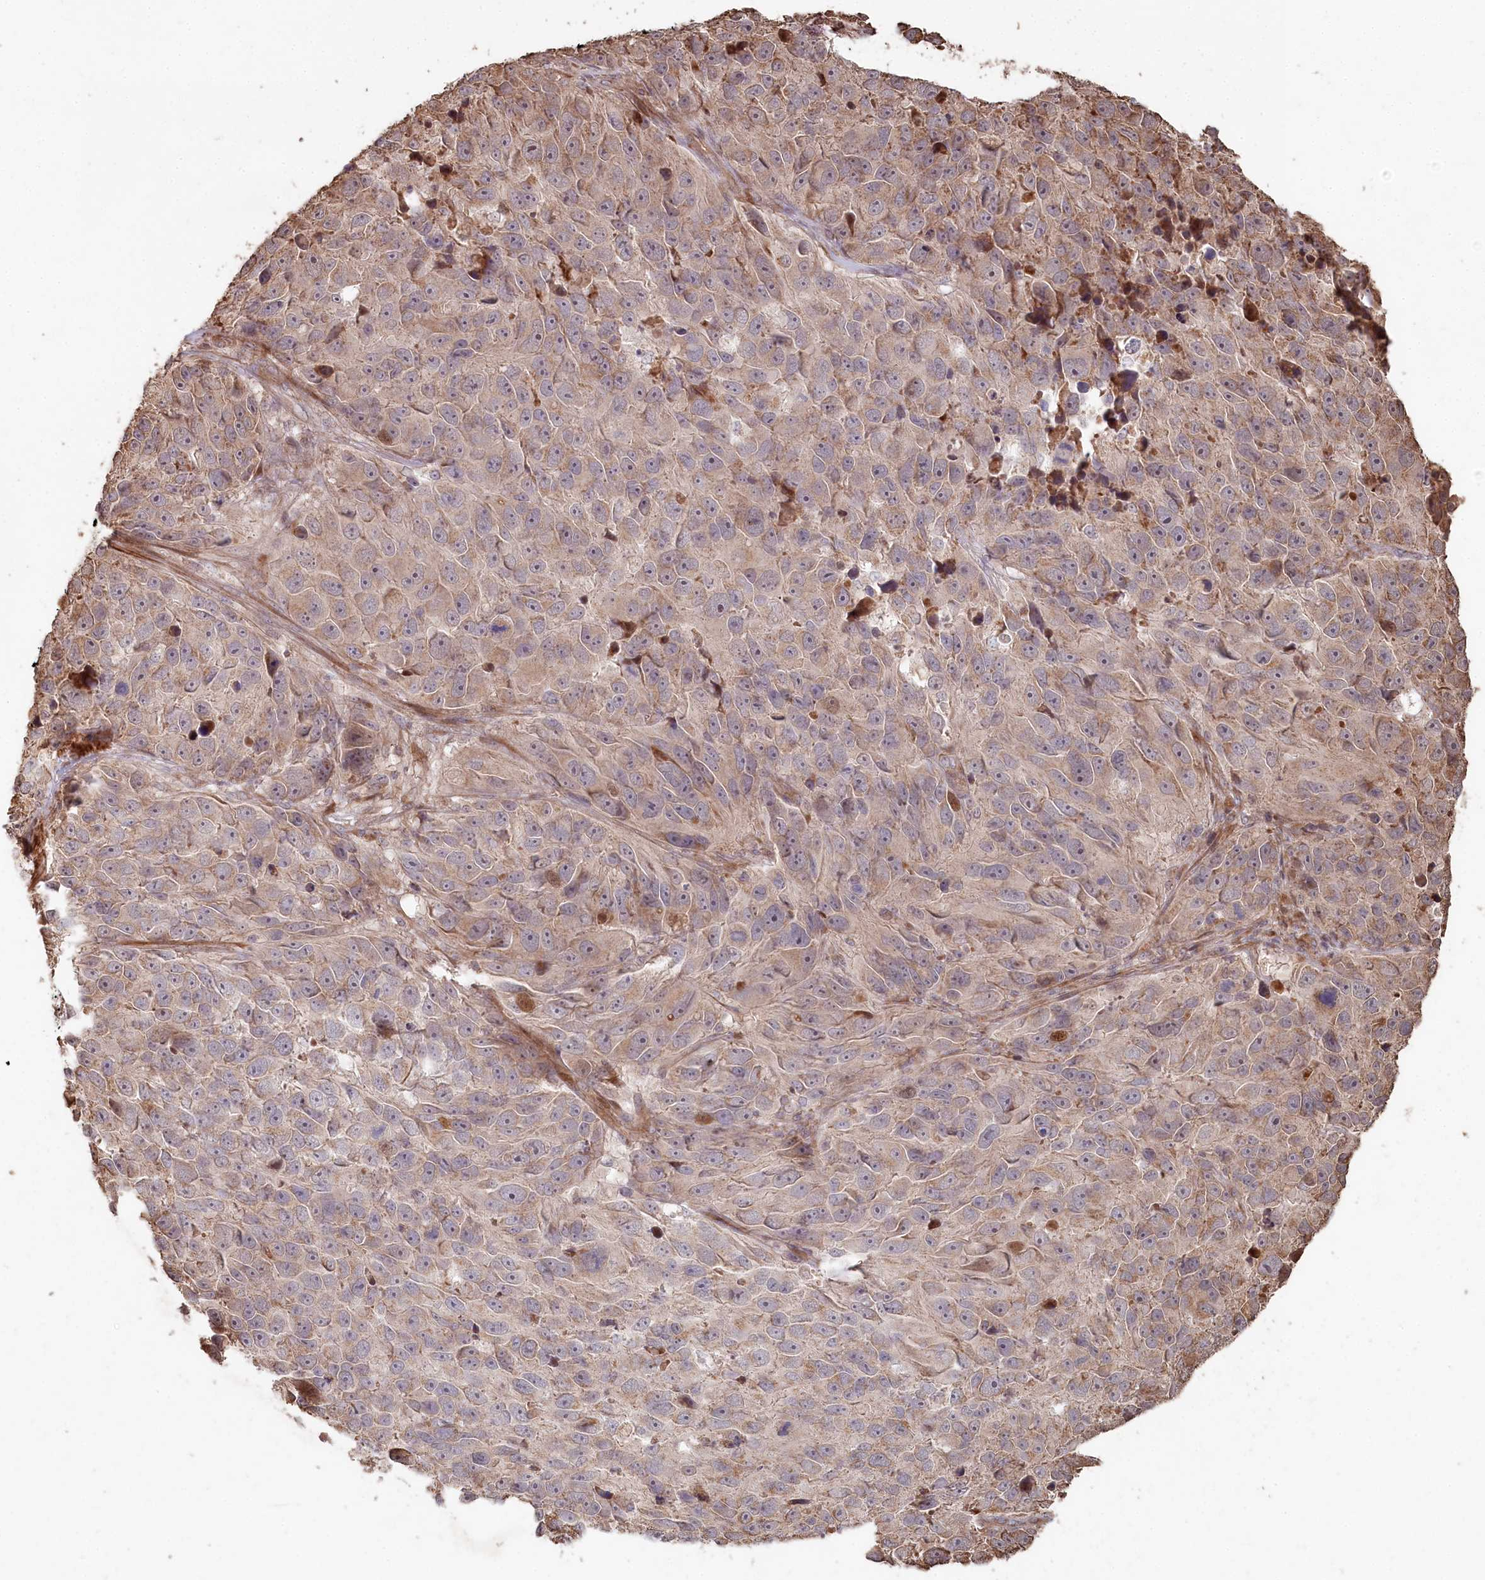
{"staining": {"intensity": "weak", "quantity": "25%-75%", "location": "cytoplasmic/membranous"}, "tissue": "melanoma", "cell_type": "Tumor cells", "image_type": "cancer", "snomed": [{"axis": "morphology", "description": "Malignant melanoma, NOS"}, {"axis": "topography", "description": "Skin"}], "caption": "Melanoma was stained to show a protein in brown. There is low levels of weak cytoplasmic/membranous positivity in approximately 25%-75% of tumor cells.", "gene": "HAL", "patient": {"sex": "male", "age": 84}}